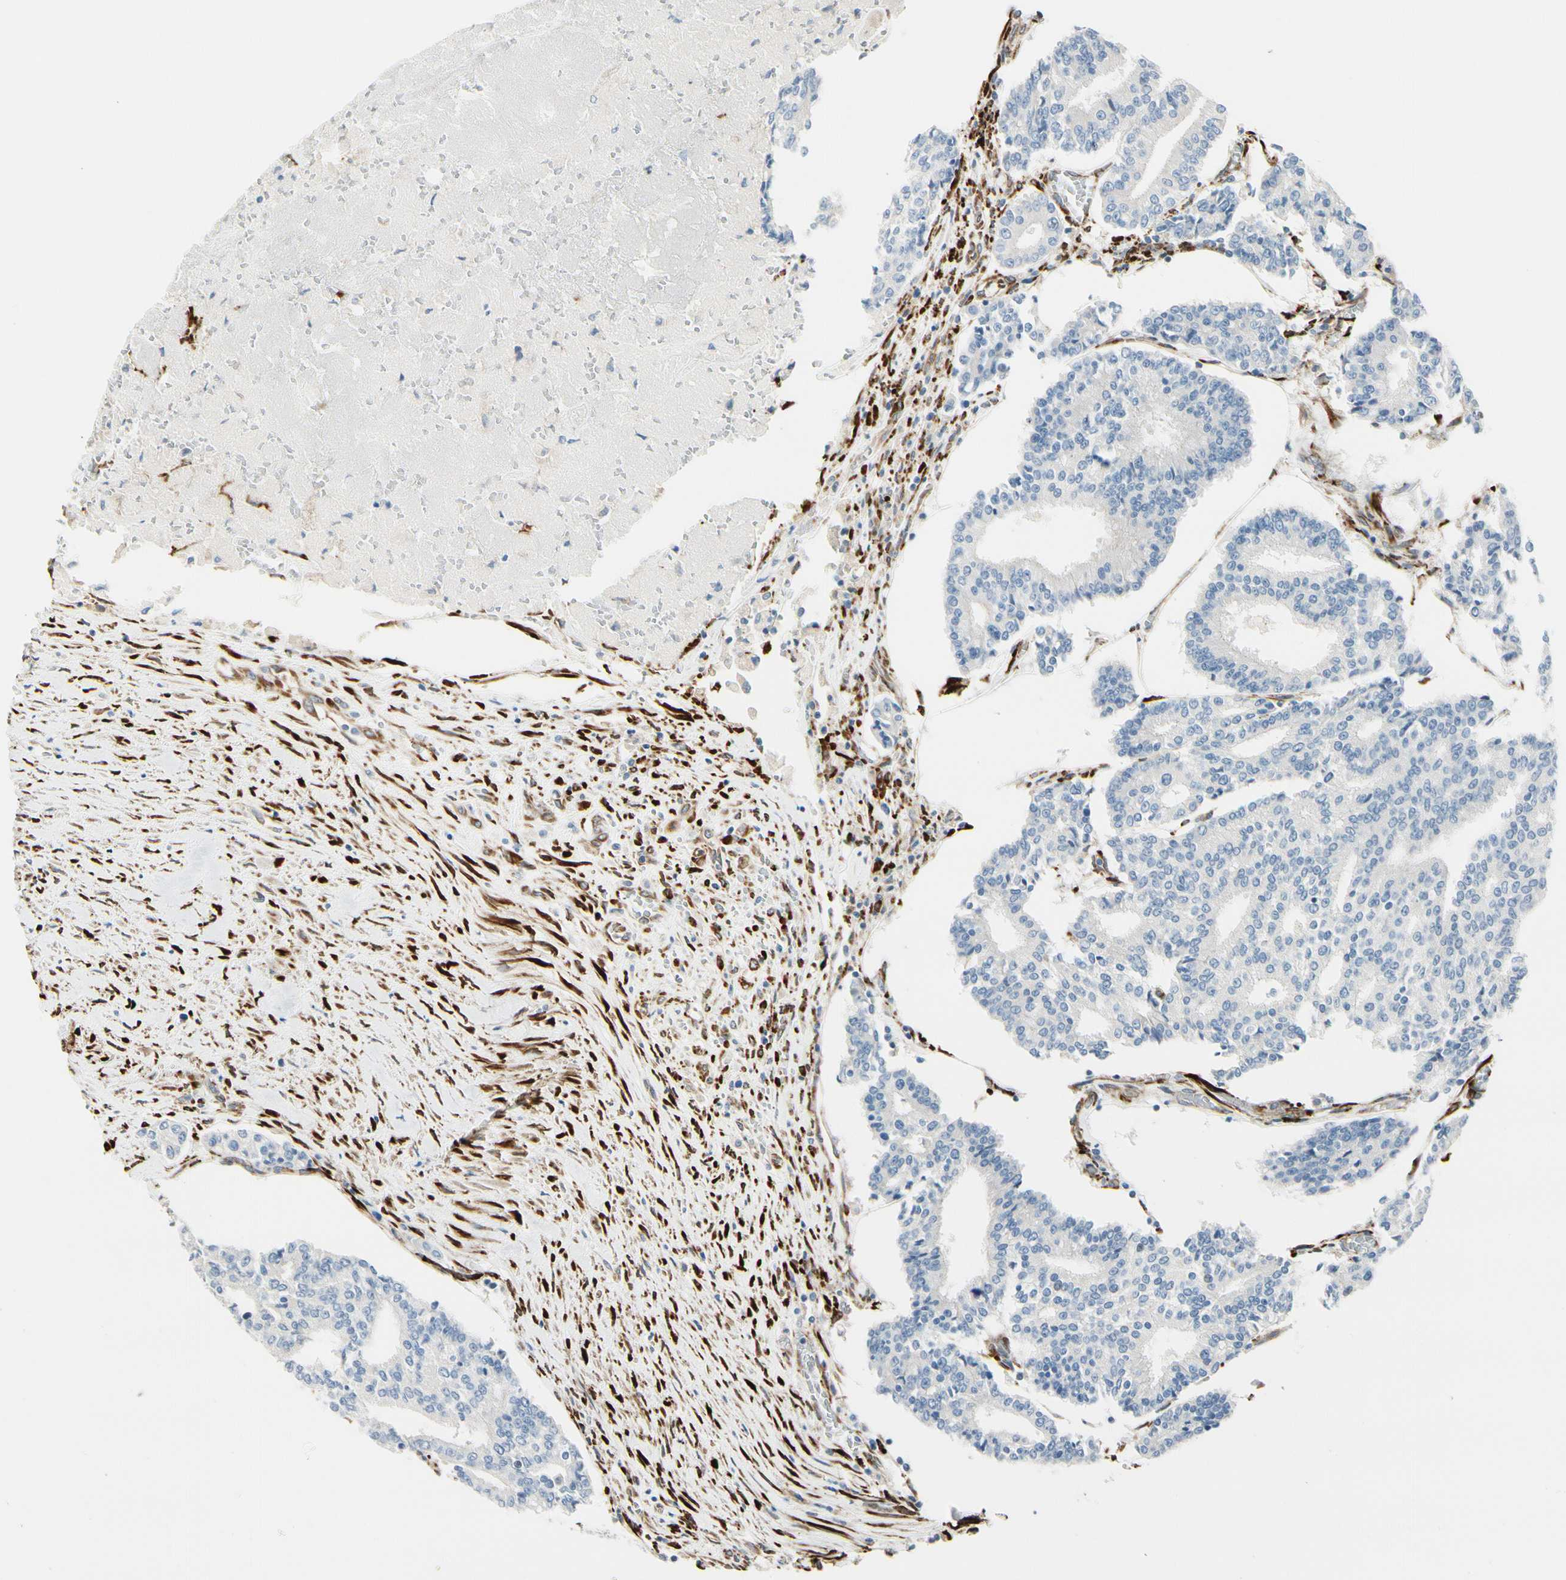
{"staining": {"intensity": "negative", "quantity": "none", "location": "none"}, "tissue": "prostate cancer", "cell_type": "Tumor cells", "image_type": "cancer", "snomed": [{"axis": "morphology", "description": "Adenocarcinoma, High grade"}, {"axis": "topography", "description": "Prostate"}], "caption": "High power microscopy micrograph of an immunohistochemistry (IHC) micrograph of prostate high-grade adenocarcinoma, revealing no significant positivity in tumor cells.", "gene": "FKBP7", "patient": {"sex": "male", "age": 55}}